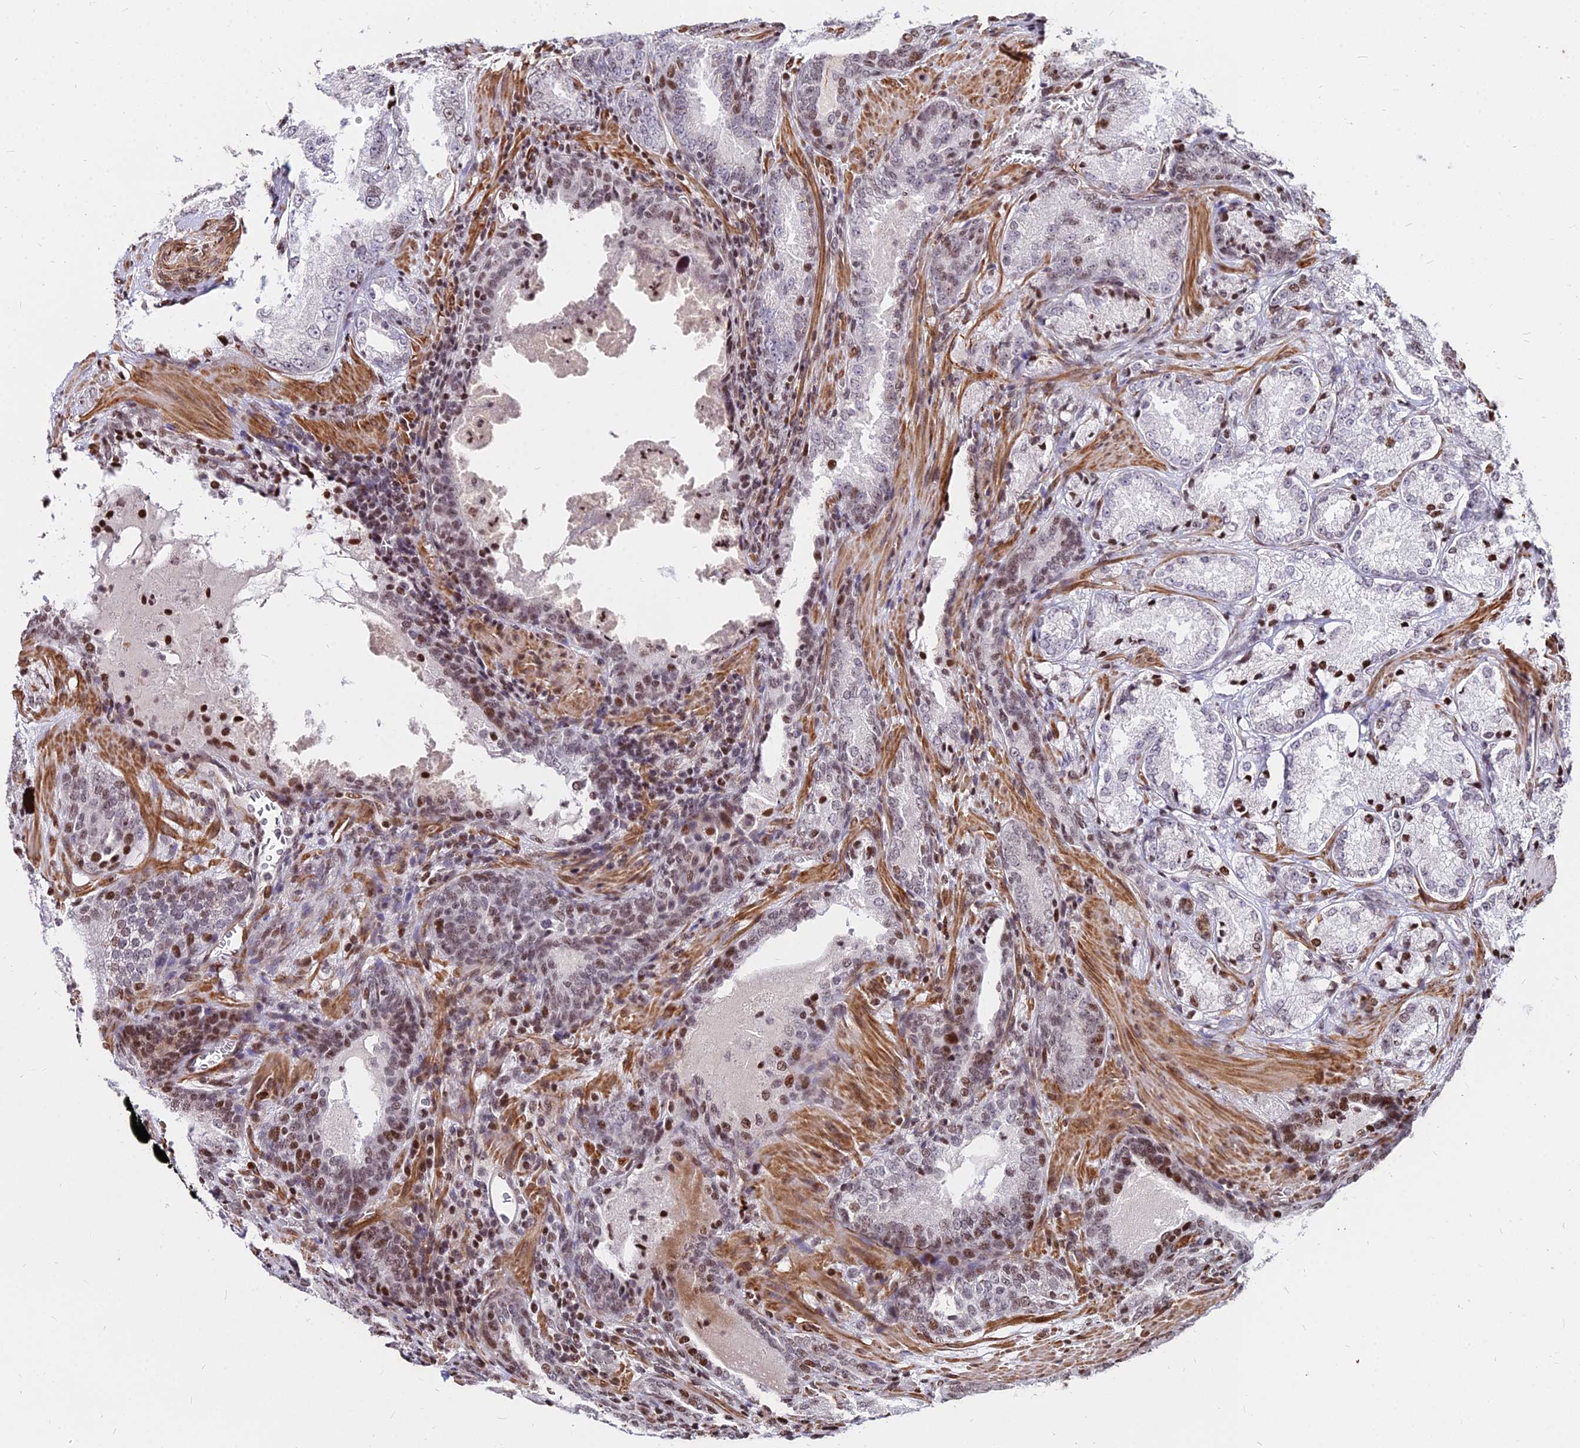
{"staining": {"intensity": "negative", "quantity": "none", "location": "none"}, "tissue": "prostate cancer", "cell_type": "Tumor cells", "image_type": "cancer", "snomed": [{"axis": "morphology", "description": "Adenocarcinoma, Low grade"}, {"axis": "topography", "description": "Prostate"}], "caption": "This is a photomicrograph of immunohistochemistry staining of low-grade adenocarcinoma (prostate), which shows no expression in tumor cells. (DAB IHC visualized using brightfield microscopy, high magnification).", "gene": "NYAP2", "patient": {"sex": "male", "age": 74}}